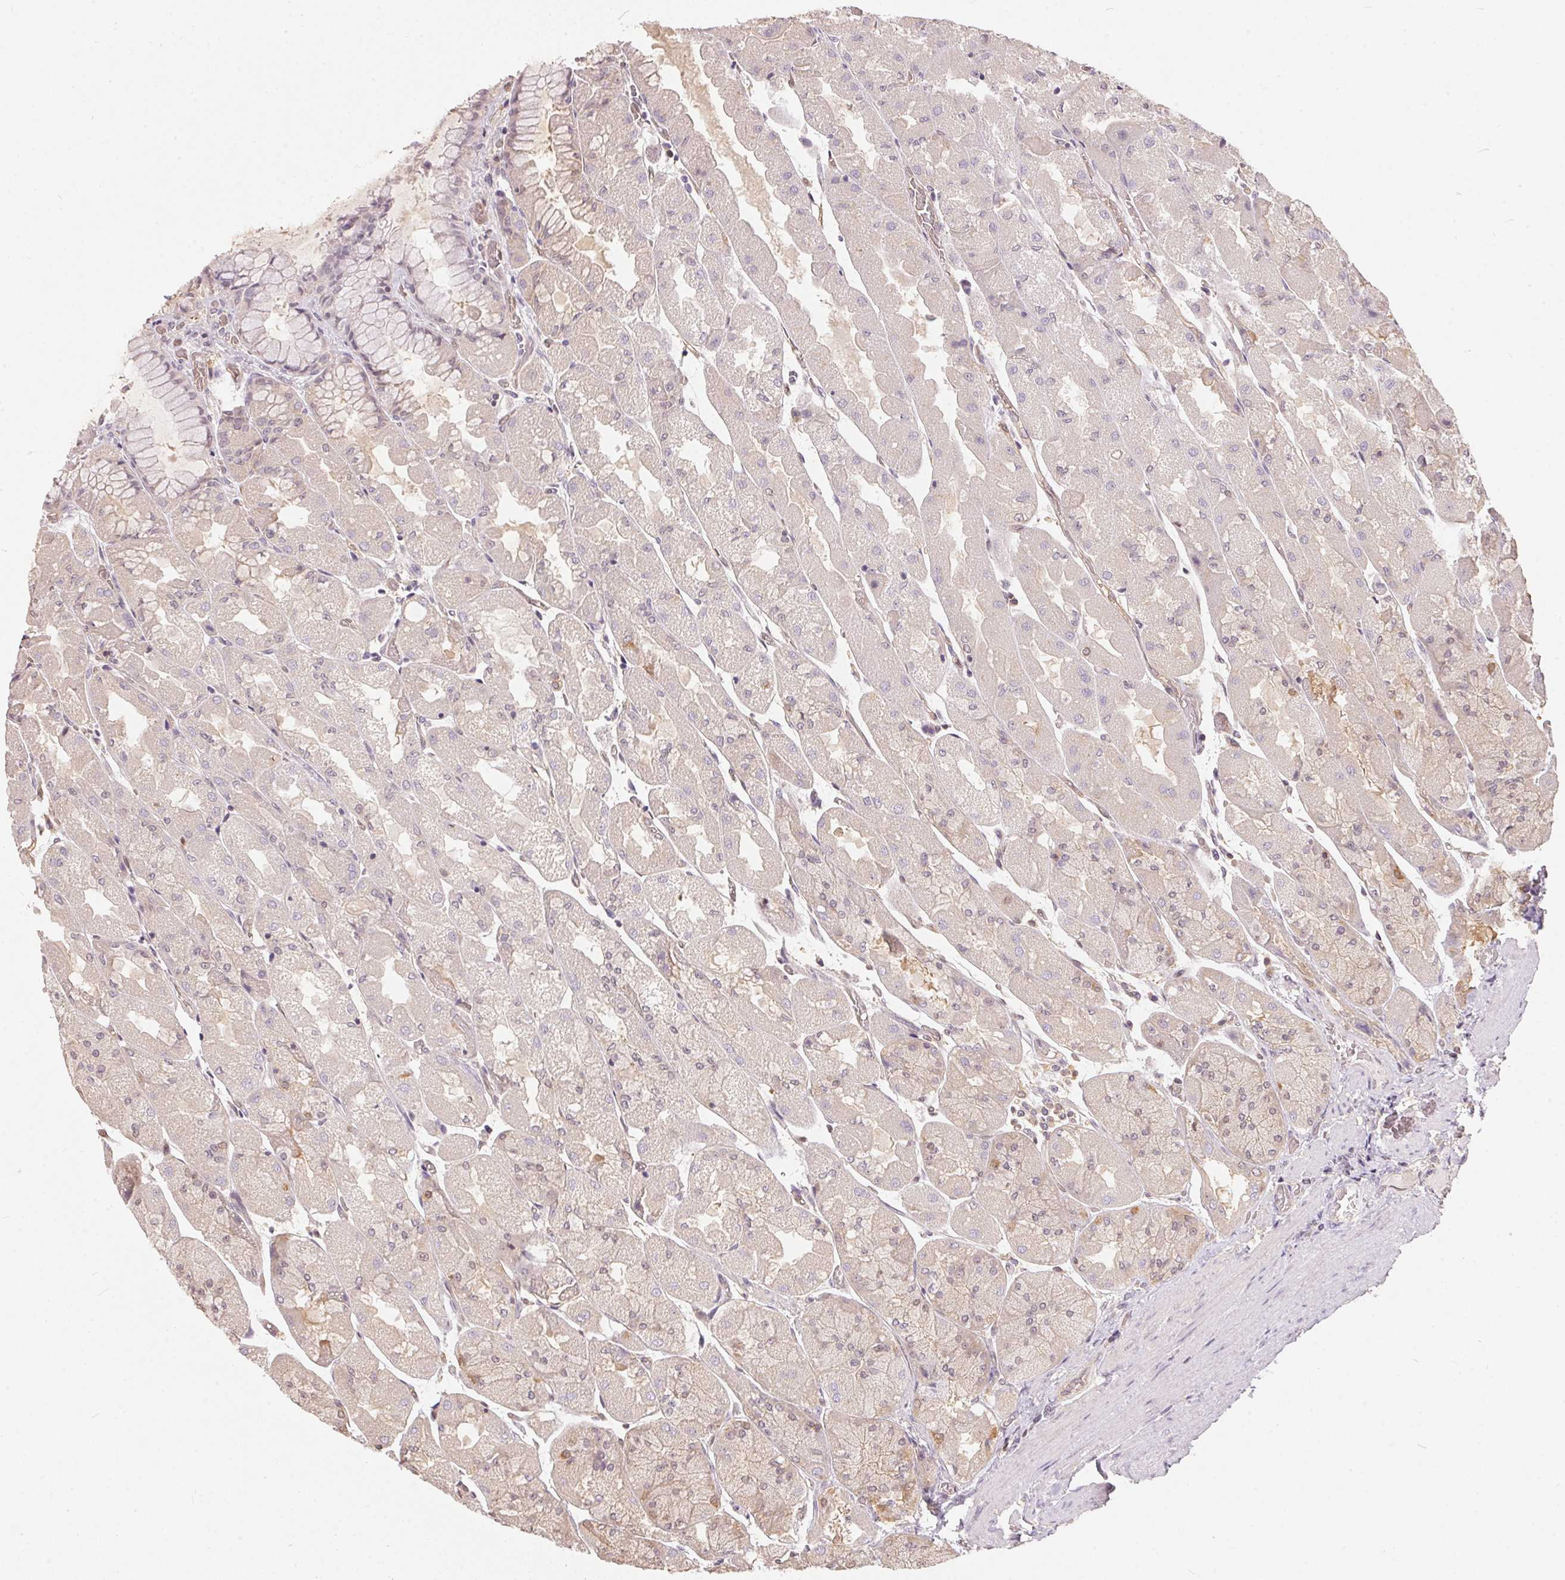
{"staining": {"intensity": "weak", "quantity": "<25%", "location": "cytoplasmic/membranous"}, "tissue": "stomach", "cell_type": "Glandular cells", "image_type": "normal", "snomed": [{"axis": "morphology", "description": "Normal tissue, NOS"}, {"axis": "topography", "description": "Stomach"}], "caption": "IHC image of normal stomach stained for a protein (brown), which demonstrates no staining in glandular cells.", "gene": "BLMH", "patient": {"sex": "female", "age": 61}}